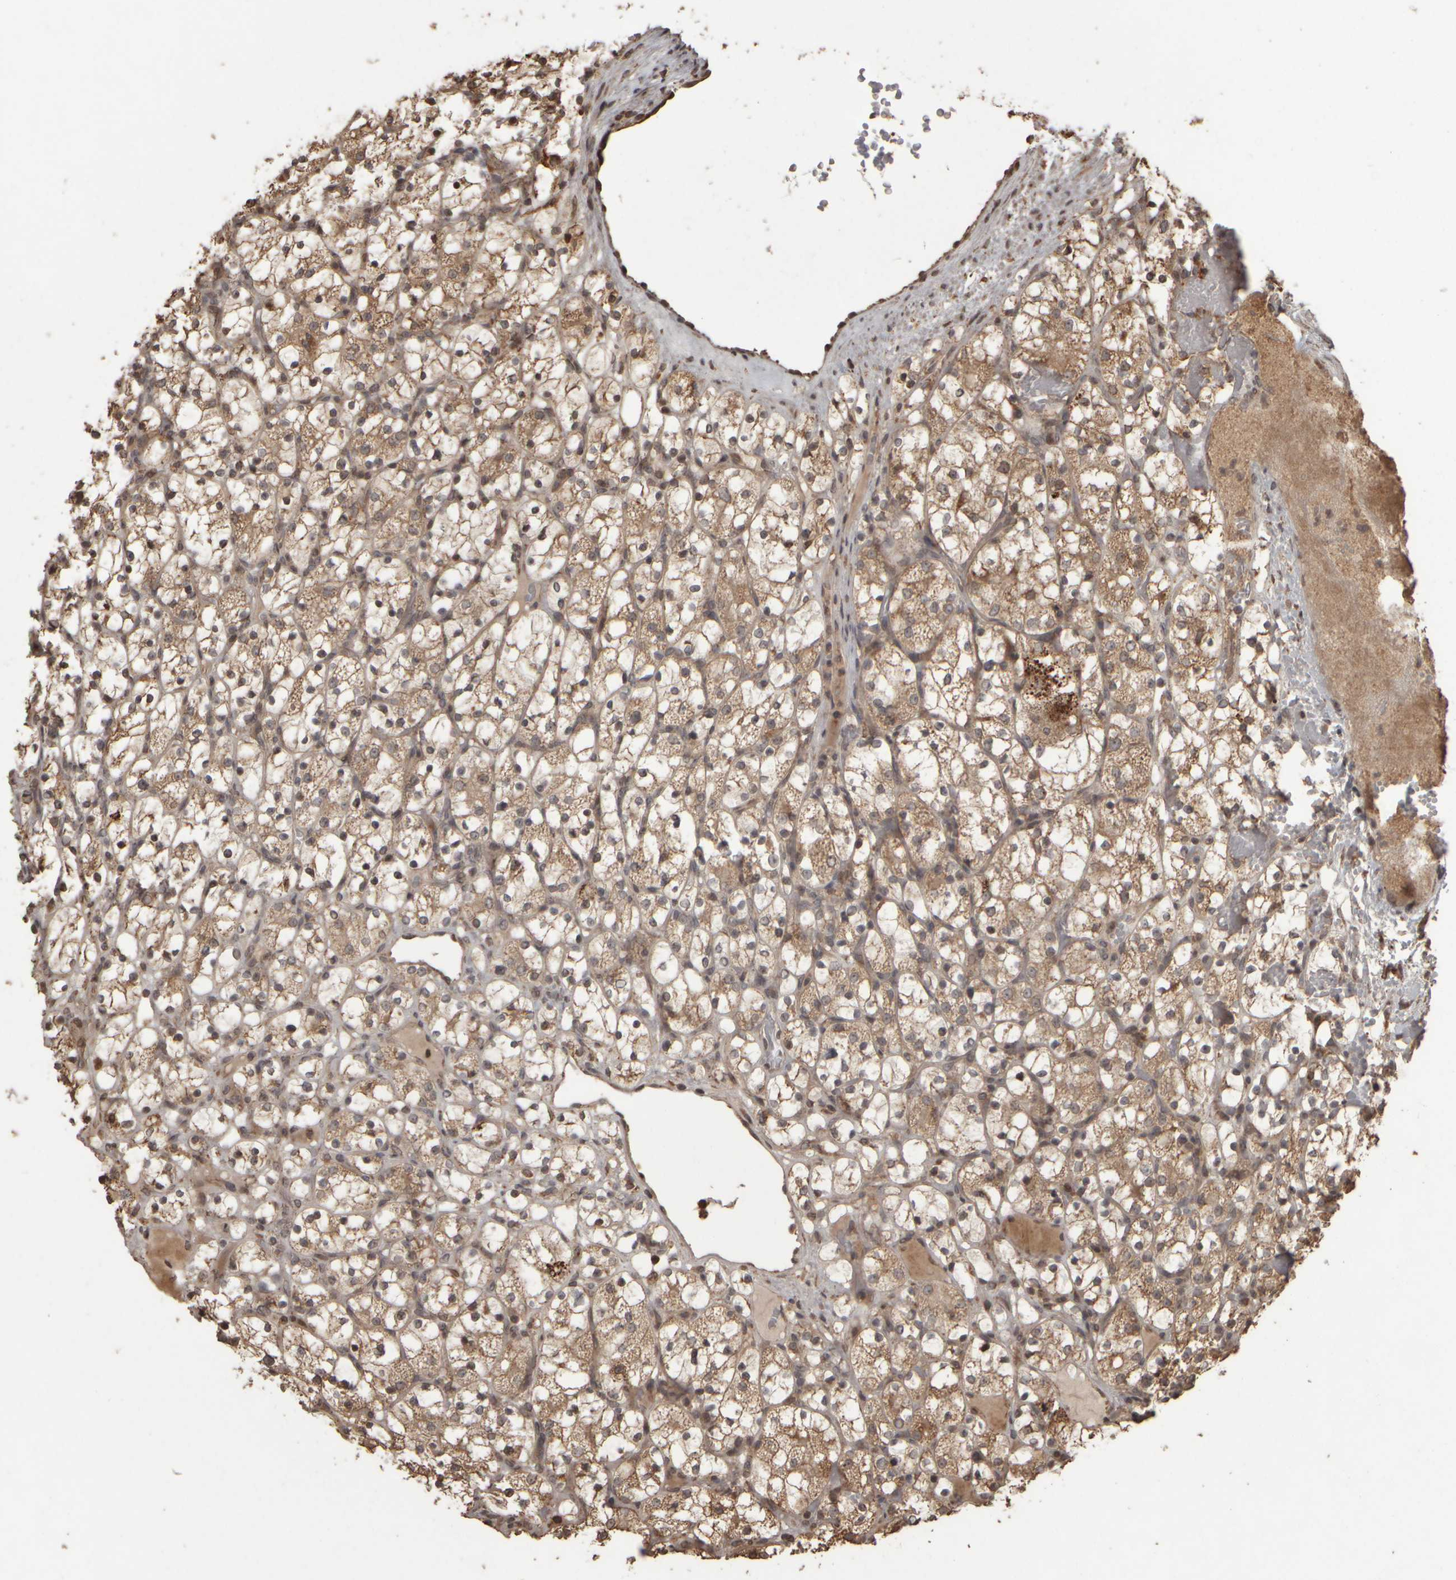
{"staining": {"intensity": "moderate", "quantity": ">75%", "location": "cytoplasmic/membranous"}, "tissue": "renal cancer", "cell_type": "Tumor cells", "image_type": "cancer", "snomed": [{"axis": "morphology", "description": "Adenocarcinoma, NOS"}, {"axis": "topography", "description": "Kidney"}], "caption": "IHC of renal cancer (adenocarcinoma) demonstrates medium levels of moderate cytoplasmic/membranous expression in about >75% of tumor cells.", "gene": "AGBL3", "patient": {"sex": "female", "age": 69}}